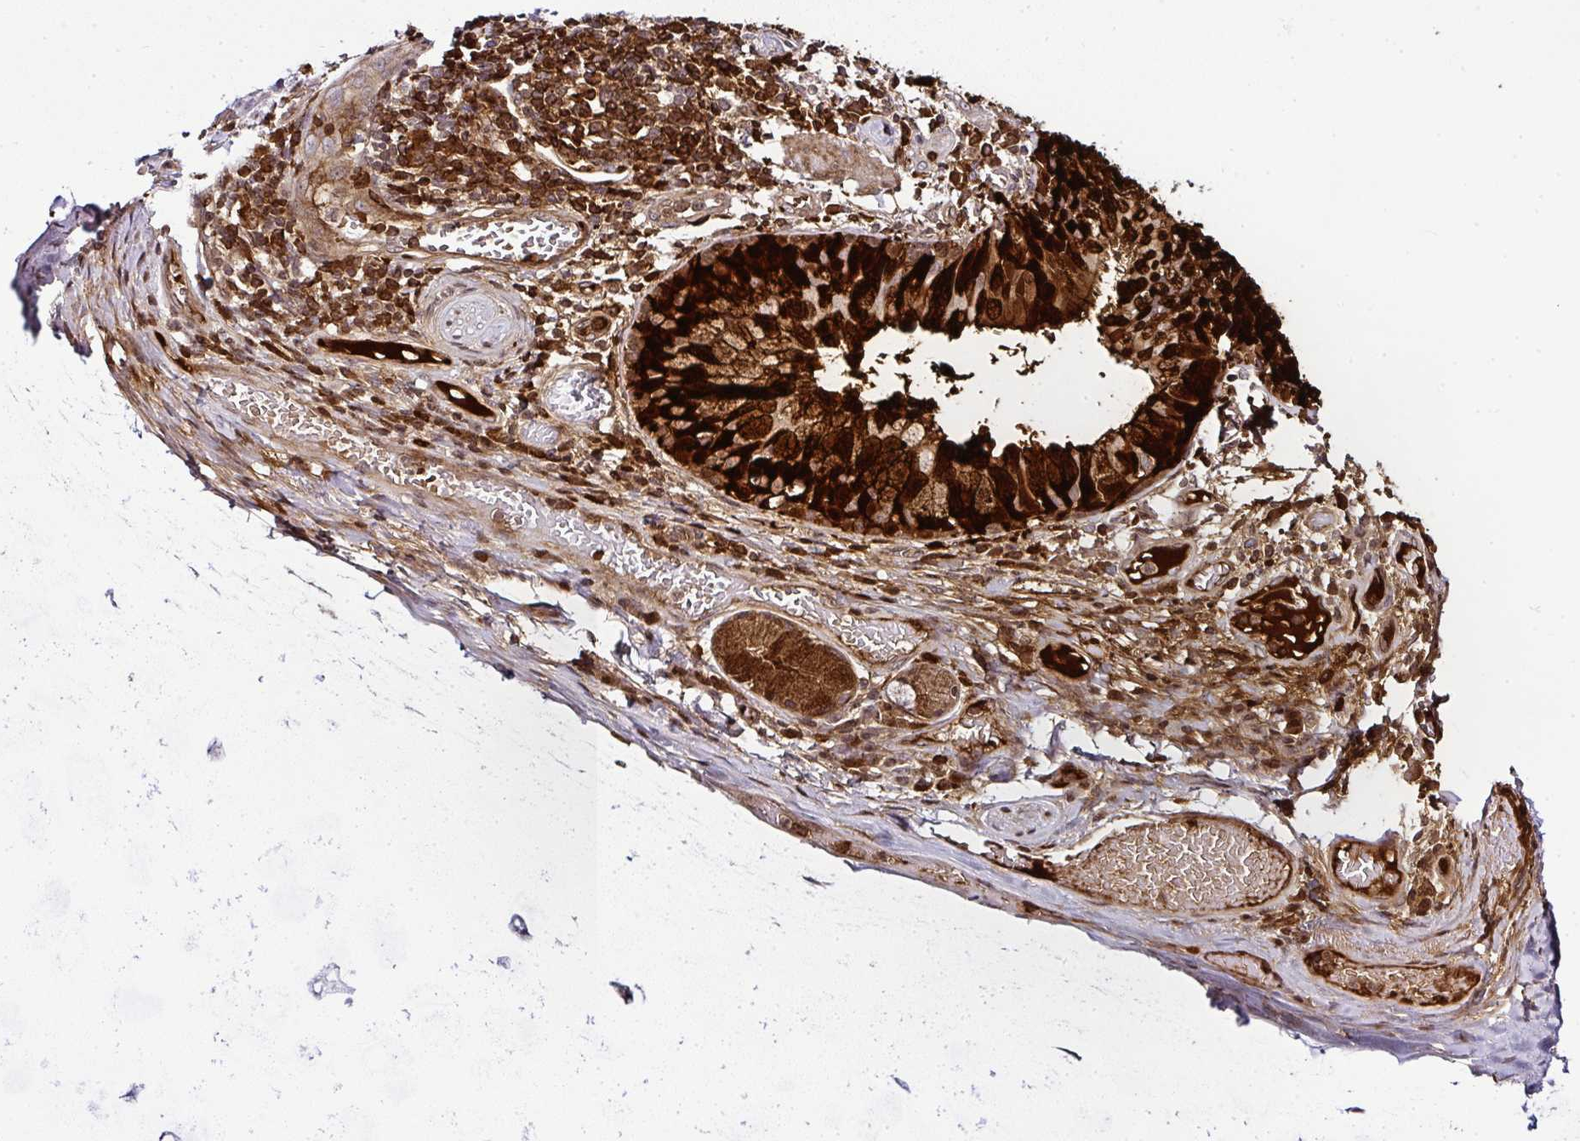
{"staining": {"intensity": "negative", "quantity": "none", "location": "none"}, "tissue": "adipose tissue", "cell_type": "Adipocytes", "image_type": "normal", "snomed": [{"axis": "morphology", "description": "Normal tissue, NOS"}, {"axis": "topography", "description": "Cartilage tissue"}, {"axis": "topography", "description": "Bronchus"}], "caption": "Immunohistochemical staining of unremarkable human adipose tissue shows no significant expression in adipocytes.", "gene": "SERPINB3", "patient": {"sex": "male", "age": 56}}